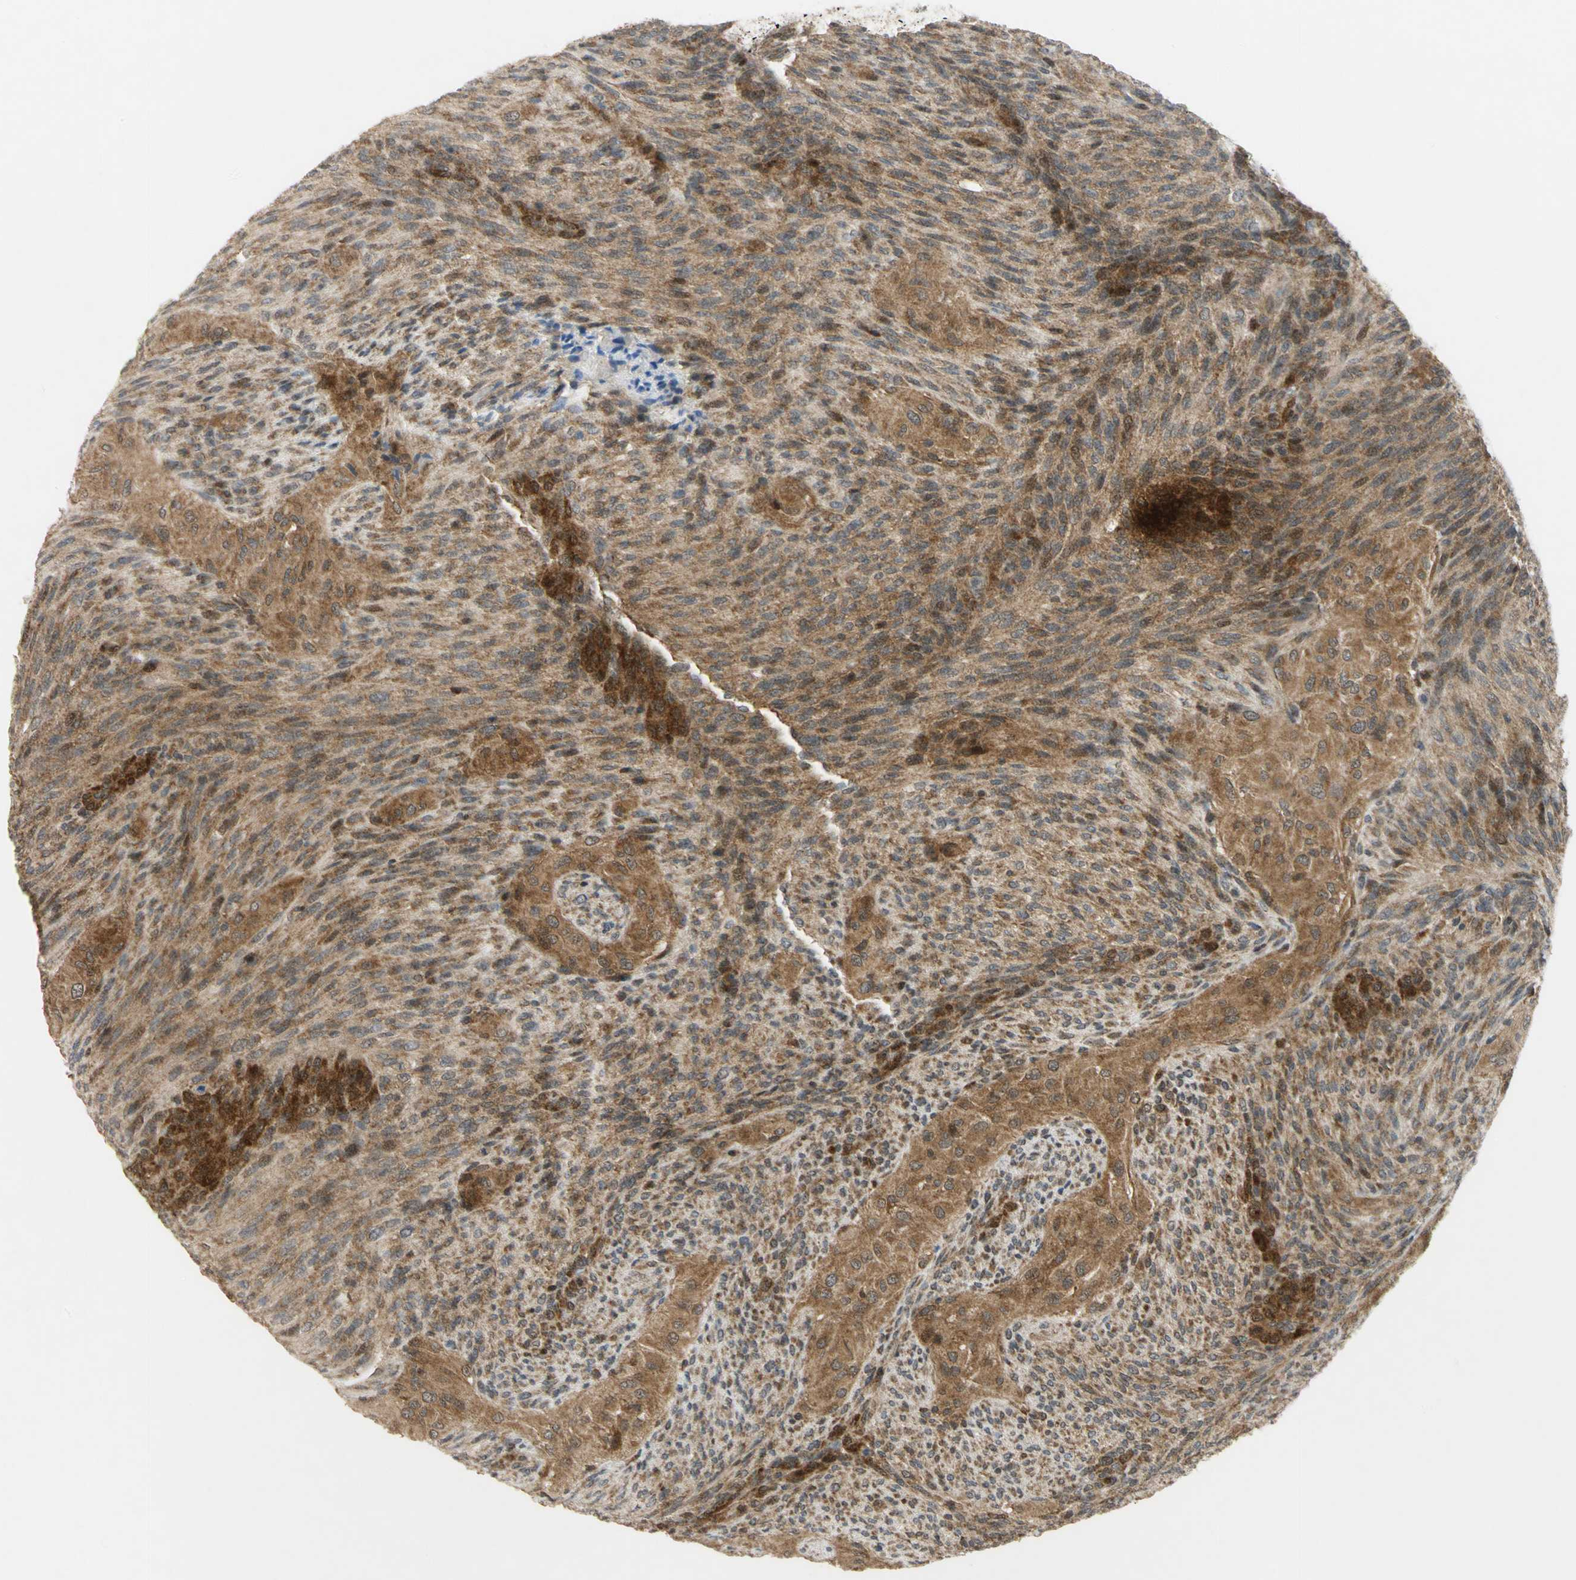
{"staining": {"intensity": "moderate", "quantity": ">75%", "location": "cytoplasmic/membranous"}, "tissue": "glioma", "cell_type": "Tumor cells", "image_type": "cancer", "snomed": [{"axis": "morphology", "description": "Glioma, malignant, High grade"}, {"axis": "topography", "description": "Cerebral cortex"}], "caption": "This is an image of immunohistochemistry staining of glioma, which shows moderate positivity in the cytoplasmic/membranous of tumor cells.", "gene": "PPIA", "patient": {"sex": "female", "age": 55}}